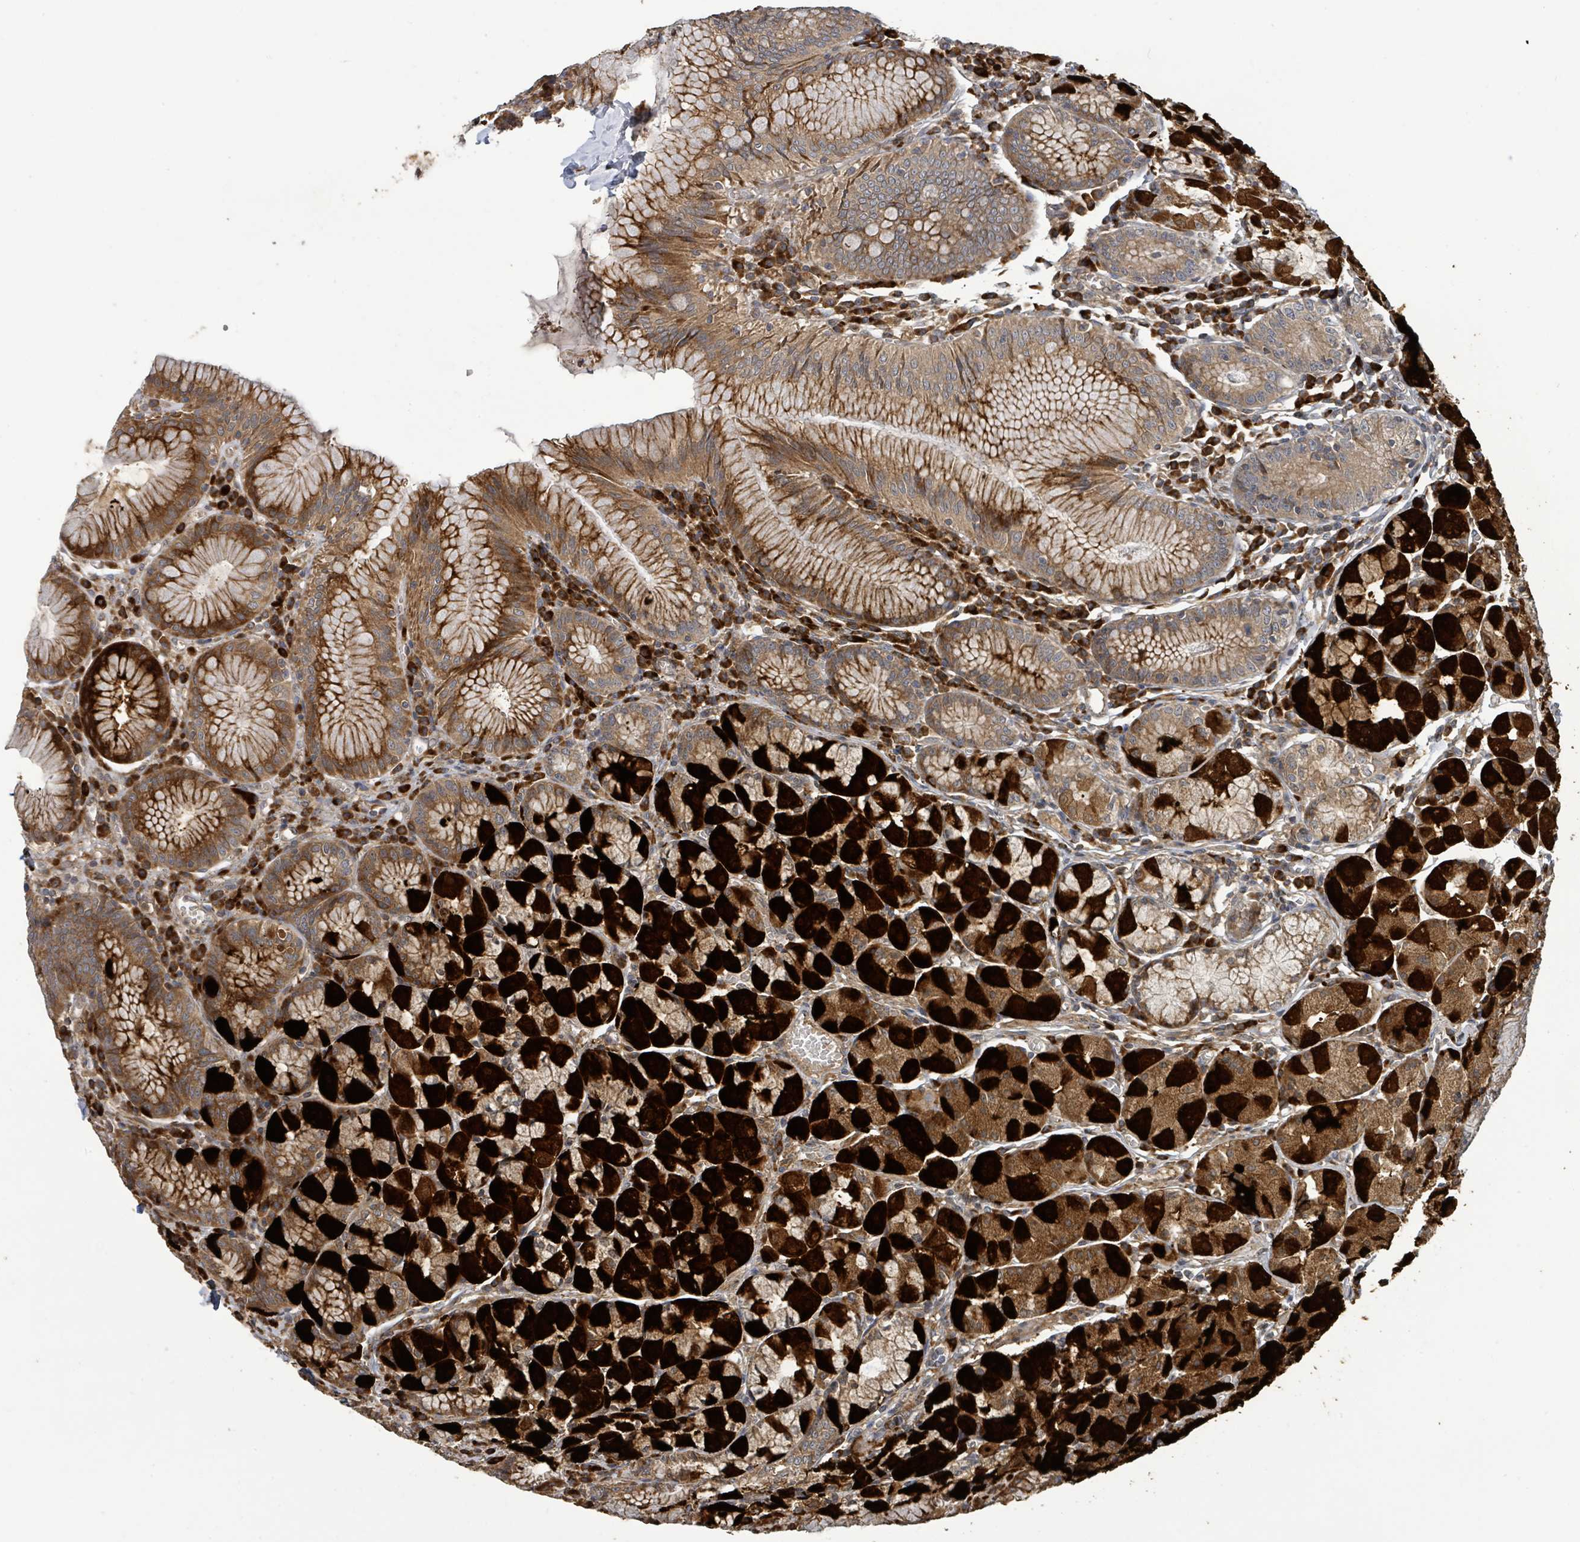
{"staining": {"intensity": "strong", "quantity": ">75%", "location": "cytoplasmic/membranous"}, "tissue": "stomach", "cell_type": "Glandular cells", "image_type": "normal", "snomed": [{"axis": "morphology", "description": "Normal tissue, NOS"}, {"axis": "topography", "description": "Stomach"}], "caption": "This photomicrograph displays normal stomach stained with immunohistochemistry to label a protein in brown. The cytoplasmic/membranous of glandular cells show strong positivity for the protein. Nuclei are counter-stained blue.", "gene": "STARD4", "patient": {"sex": "male", "age": 55}}